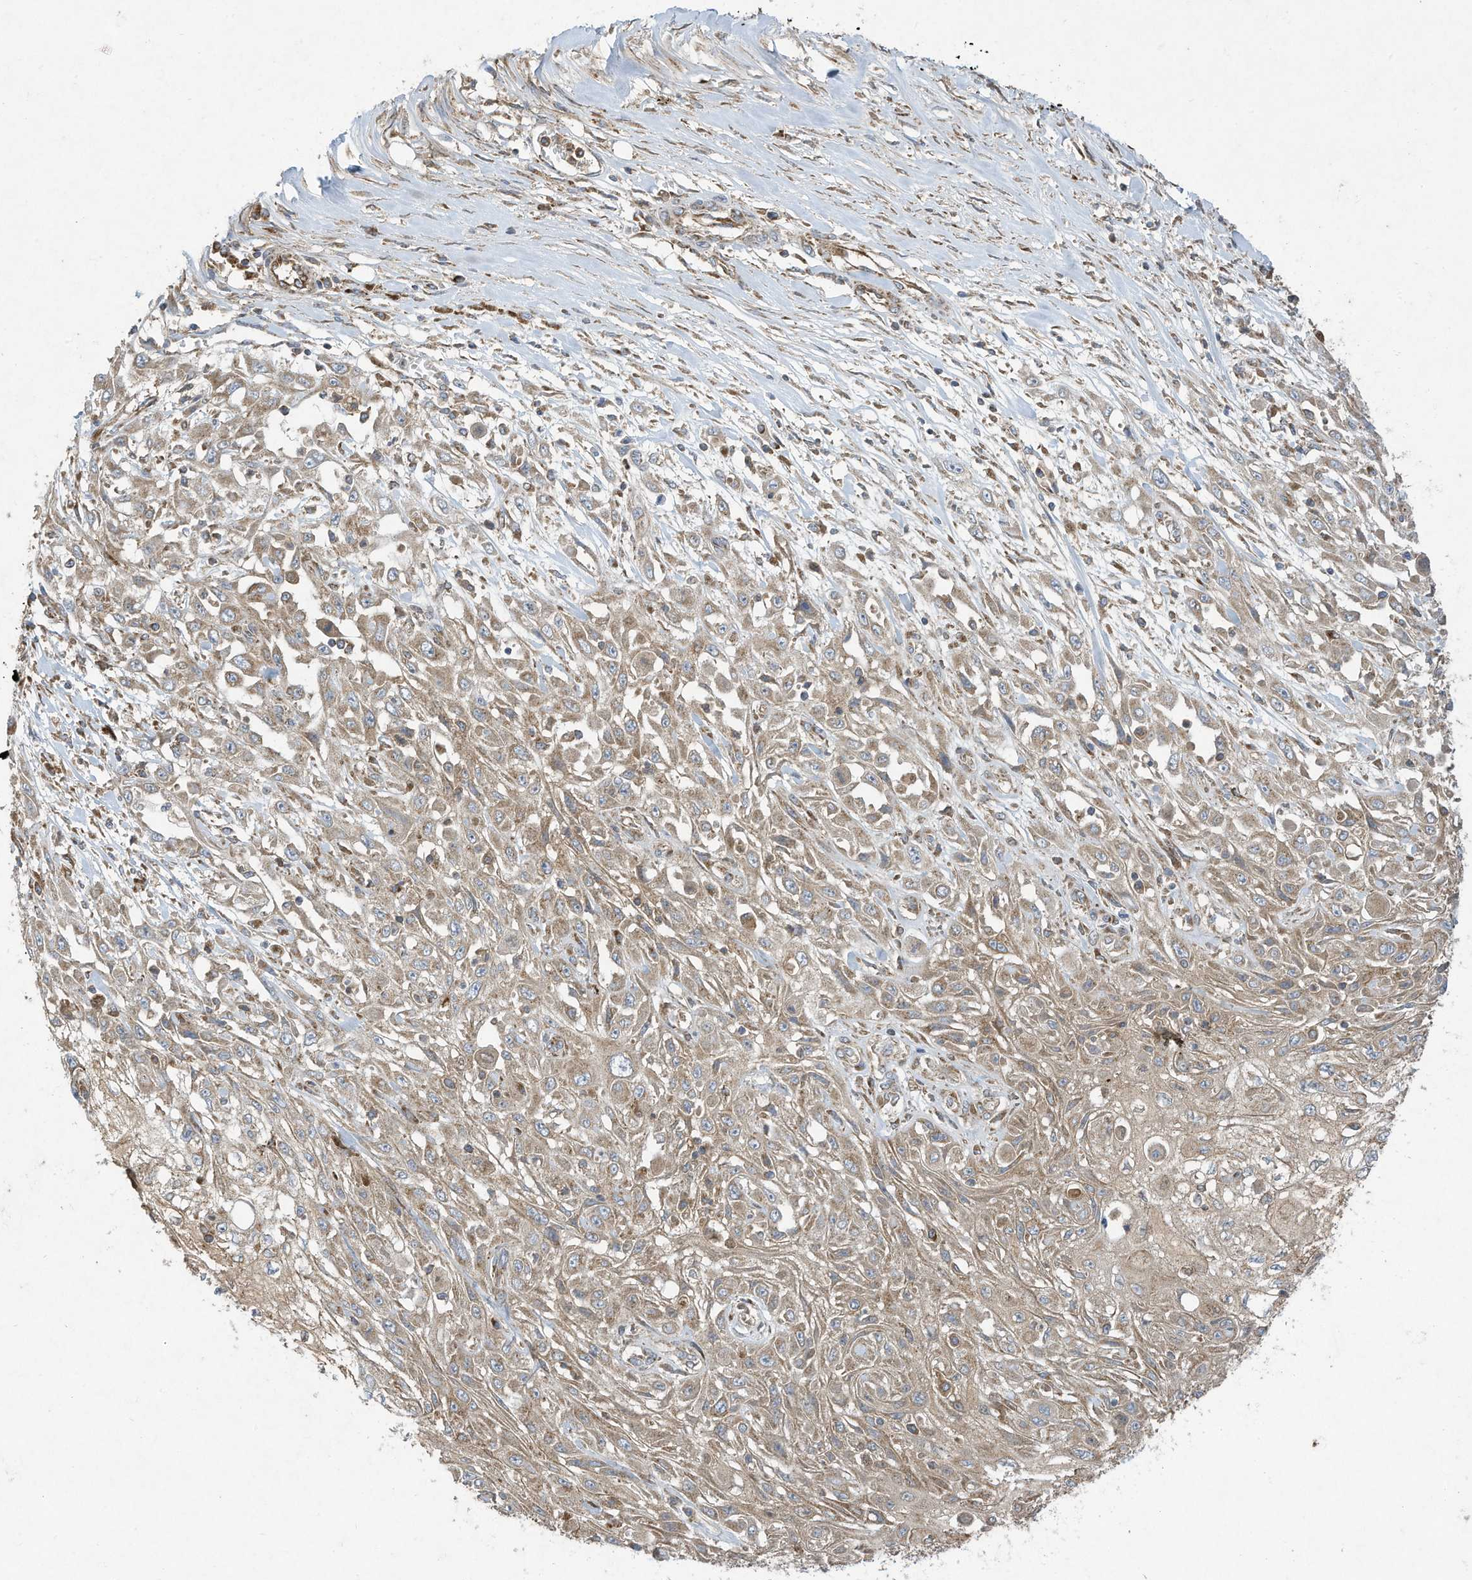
{"staining": {"intensity": "weak", "quantity": ">75%", "location": "cytoplasmic/membranous"}, "tissue": "skin cancer", "cell_type": "Tumor cells", "image_type": "cancer", "snomed": [{"axis": "morphology", "description": "Squamous cell carcinoma, NOS"}, {"axis": "morphology", "description": "Squamous cell carcinoma, metastatic, NOS"}, {"axis": "topography", "description": "Skin"}, {"axis": "topography", "description": "Lymph node"}], "caption": "Human skin squamous cell carcinoma stained with a protein marker exhibits weak staining in tumor cells.", "gene": "SYNJ2", "patient": {"sex": "male", "age": 75}}